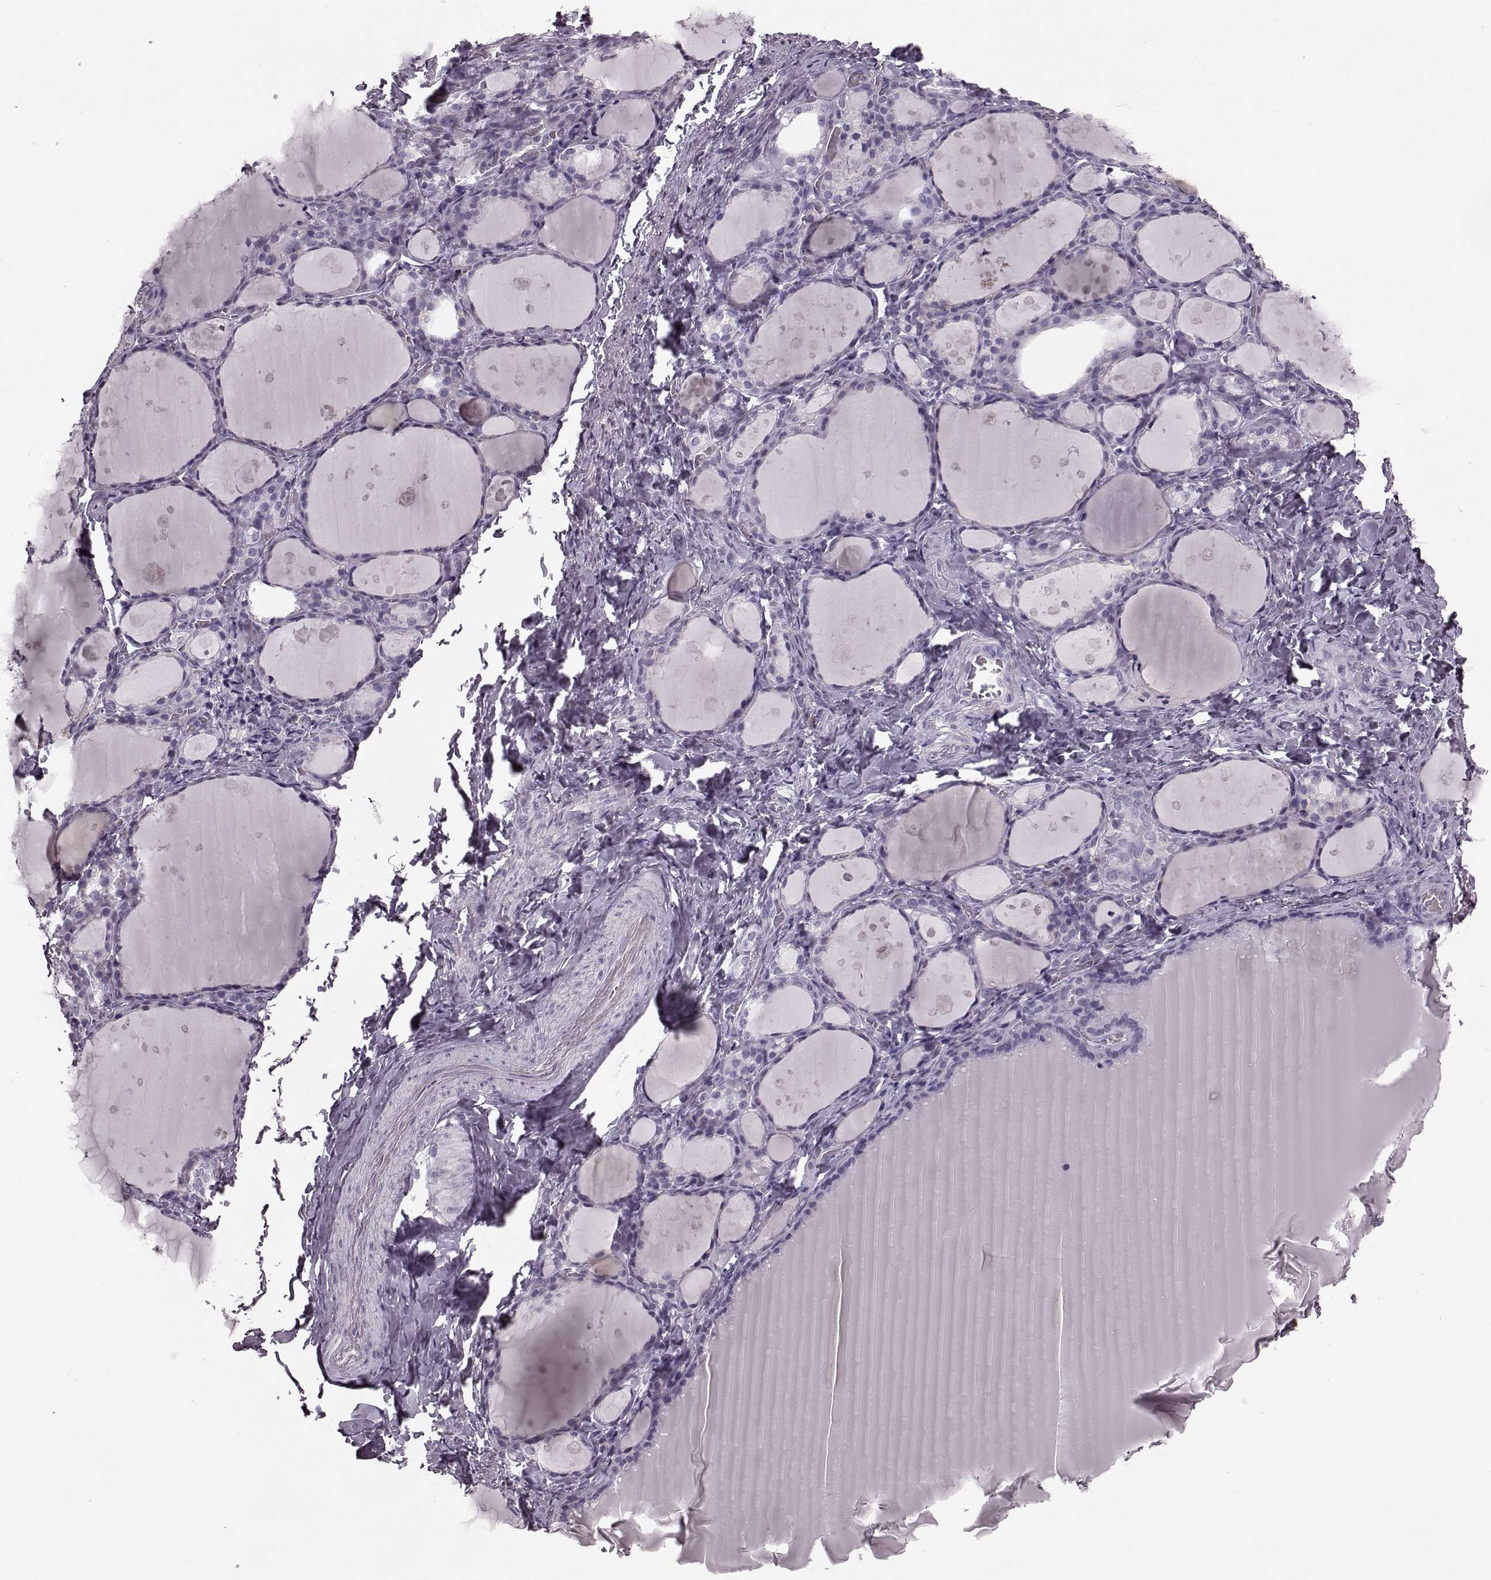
{"staining": {"intensity": "negative", "quantity": "none", "location": "none"}, "tissue": "thyroid gland", "cell_type": "Glandular cells", "image_type": "normal", "snomed": [{"axis": "morphology", "description": "Normal tissue, NOS"}, {"axis": "topography", "description": "Thyroid gland"}], "caption": "A micrograph of human thyroid gland is negative for staining in glandular cells. Brightfield microscopy of immunohistochemistry stained with DAB (brown) and hematoxylin (blue), captured at high magnification.", "gene": "JSRP1", "patient": {"sex": "male", "age": 68}}